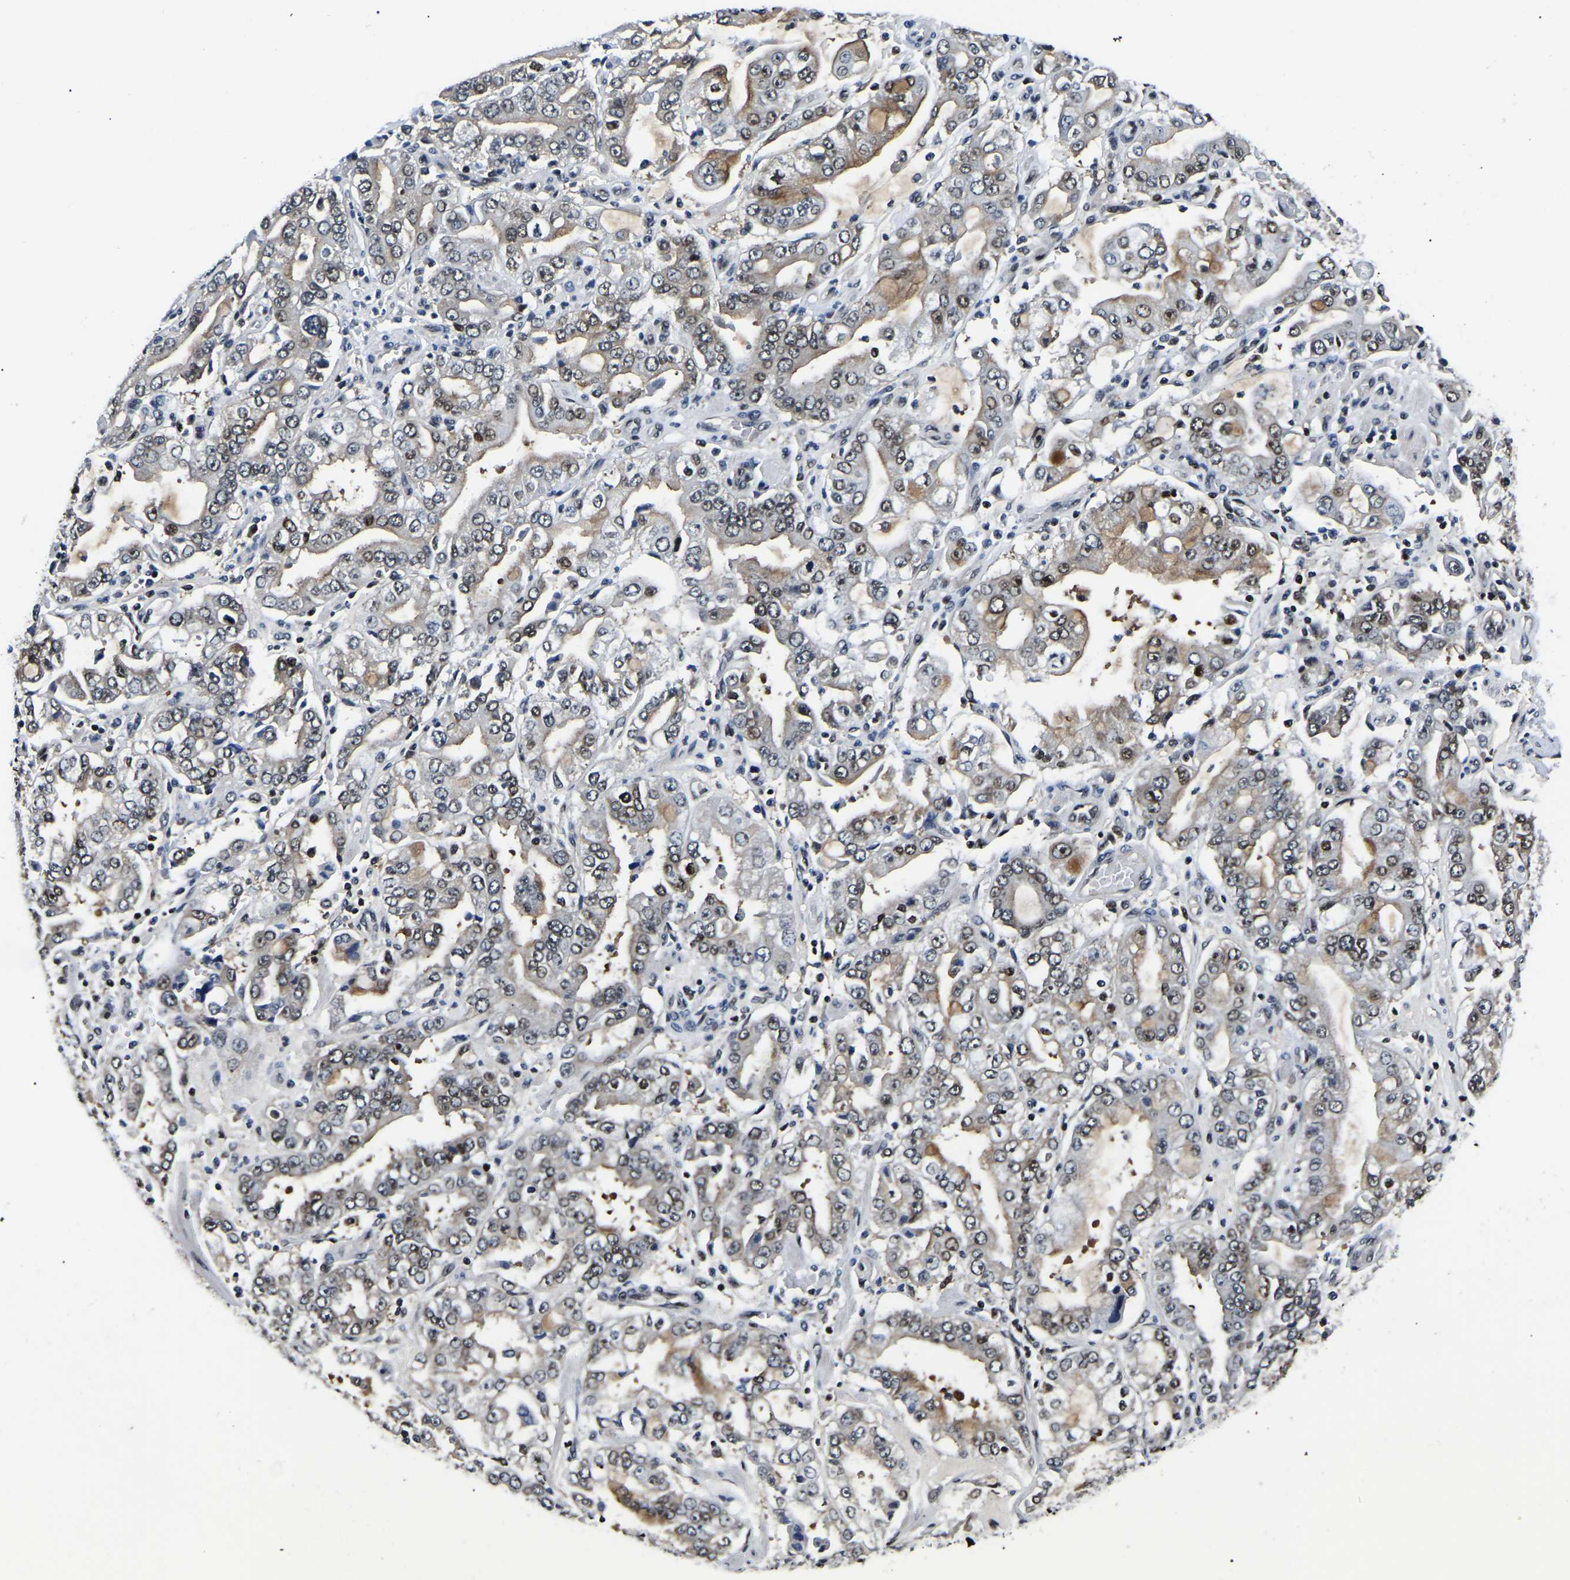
{"staining": {"intensity": "moderate", "quantity": "25%-75%", "location": "cytoplasmic/membranous,nuclear"}, "tissue": "stomach cancer", "cell_type": "Tumor cells", "image_type": "cancer", "snomed": [{"axis": "morphology", "description": "Adenocarcinoma, NOS"}, {"axis": "topography", "description": "Stomach"}], "caption": "Immunohistochemical staining of human stomach cancer (adenocarcinoma) reveals moderate cytoplasmic/membranous and nuclear protein expression in approximately 25%-75% of tumor cells. (DAB IHC, brown staining for protein, blue staining for nuclei).", "gene": "RRP1B", "patient": {"sex": "male", "age": 76}}